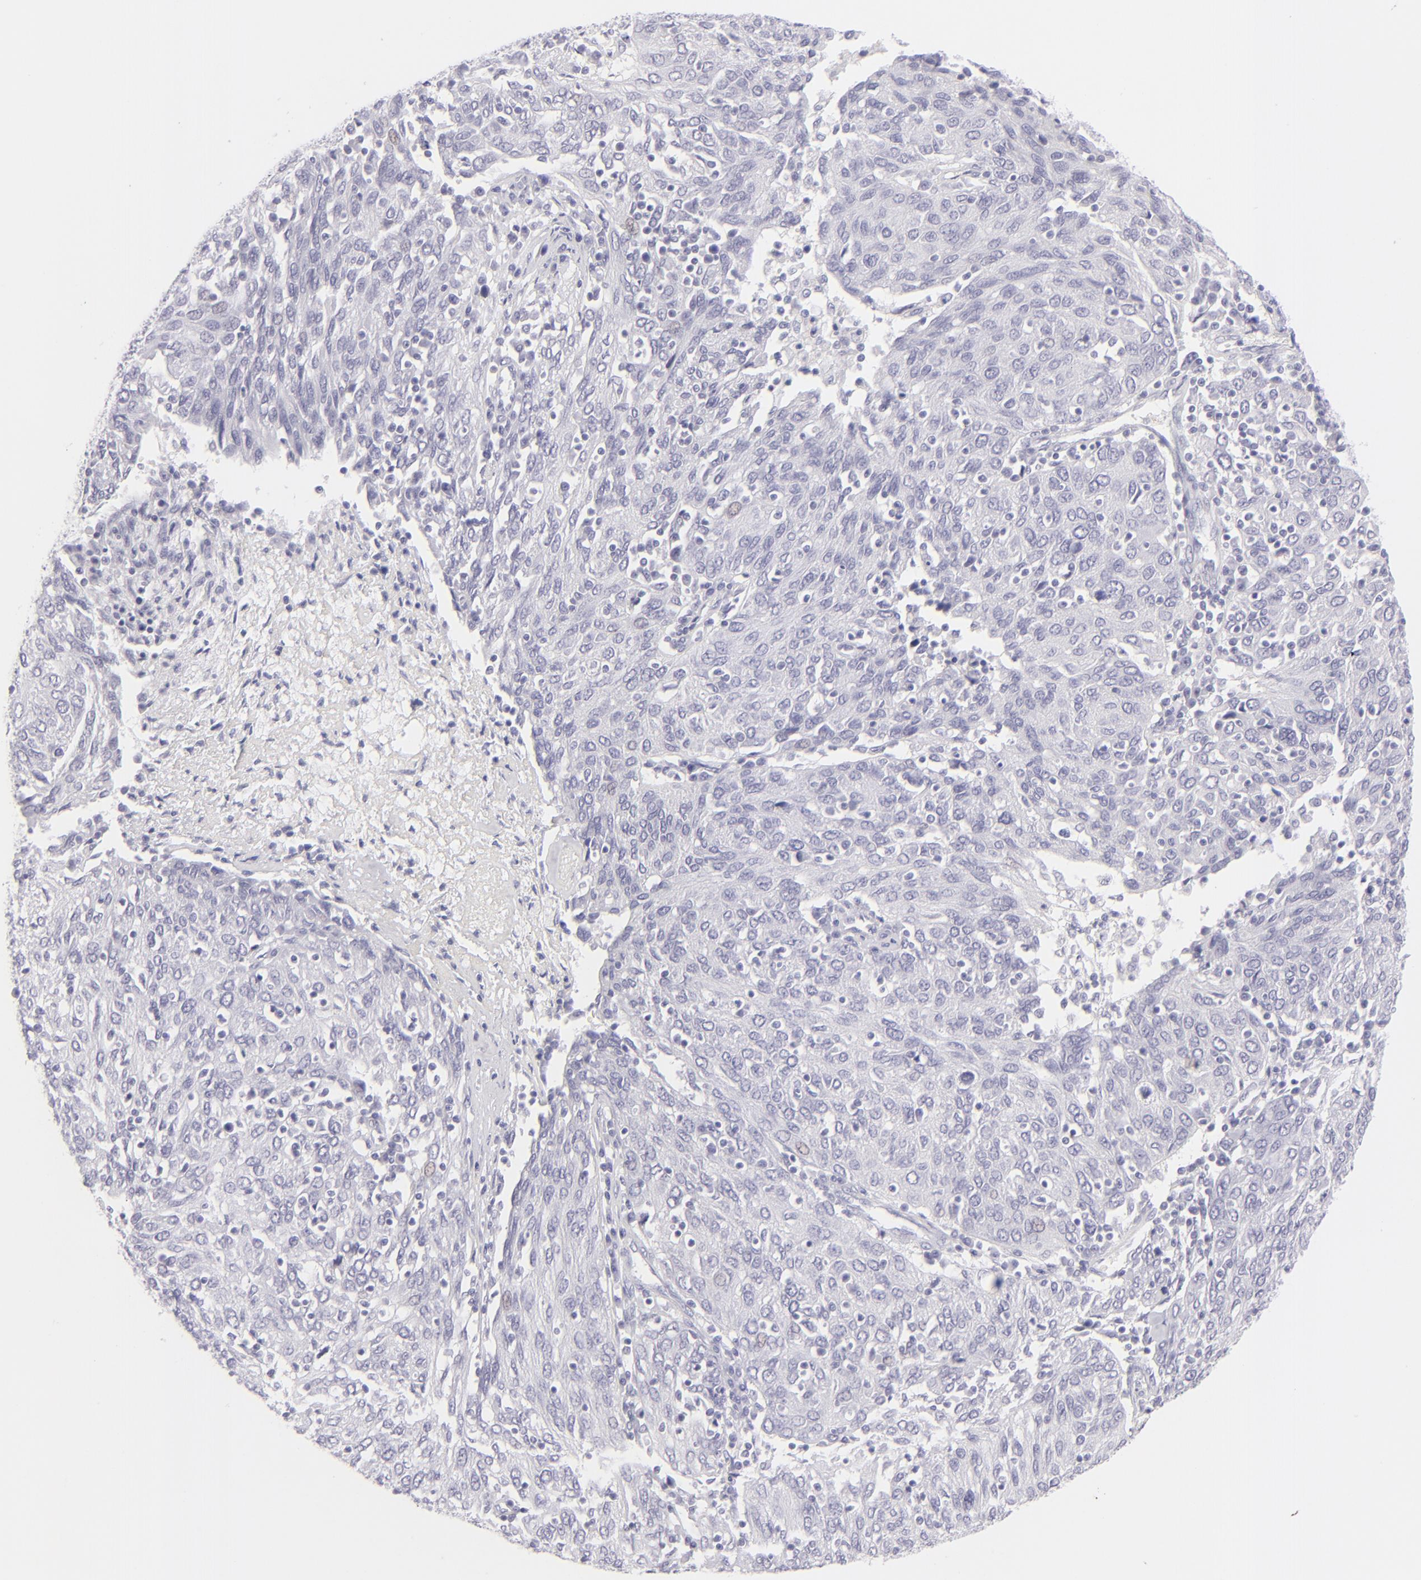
{"staining": {"intensity": "negative", "quantity": "none", "location": "none"}, "tissue": "ovarian cancer", "cell_type": "Tumor cells", "image_type": "cancer", "snomed": [{"axis": "morphology", "description": "Carcinoma, endometroid"}, {"axis": "topography", "description": "Ovary"}], "caption": "This histopathology image is of ovarian cancer stained with immunohistochemistry to label a protein in brown with the nuclei are counter-stained blue. There is no expression in tumor cells.", "gene": "FCER2", "patient": {"sex": "female", "age": 50}}